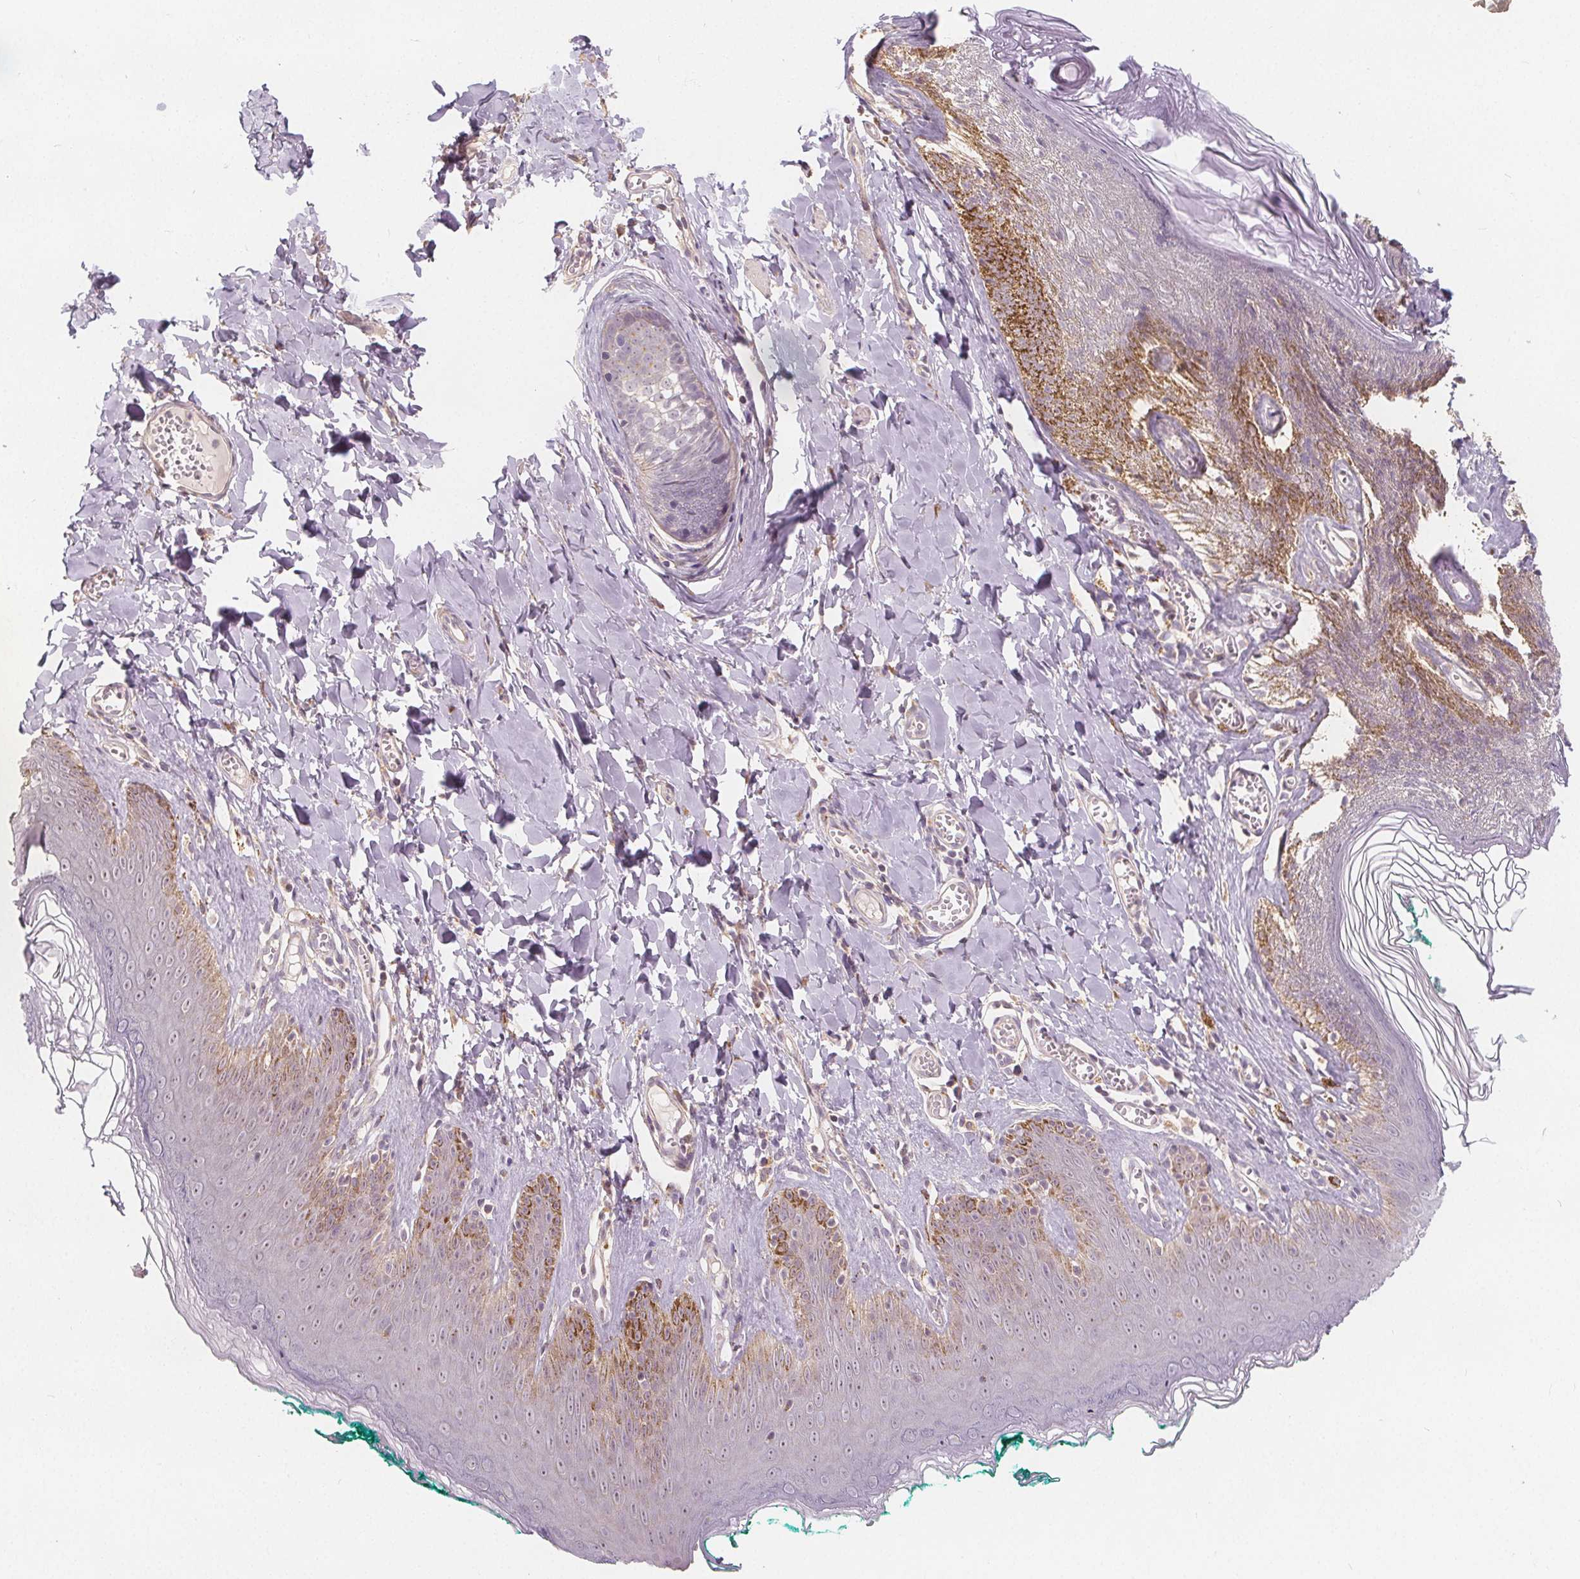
{"staining": {"intensity": "moderate", "quantity": "<25%", "location": "cytoplasmic/membranous"}, "tissue": "skin", "cell_type": "Epidermal cells", "image_type": "normal", "snomed": [{"axis": "morphology", "description": "Normal tissue, NOS"}, {"axis": "topography", "description": "Vulva"}, {"axis": "topography", "description": "Peripheral nerve tissue"}], "caption": "A brown stain labels moderate cytoplasmic/membranous expression of a protein in epidermal cells of benign human skin.", "gene": "DRC3", "patient": {"sex": "female", "age": 66}}